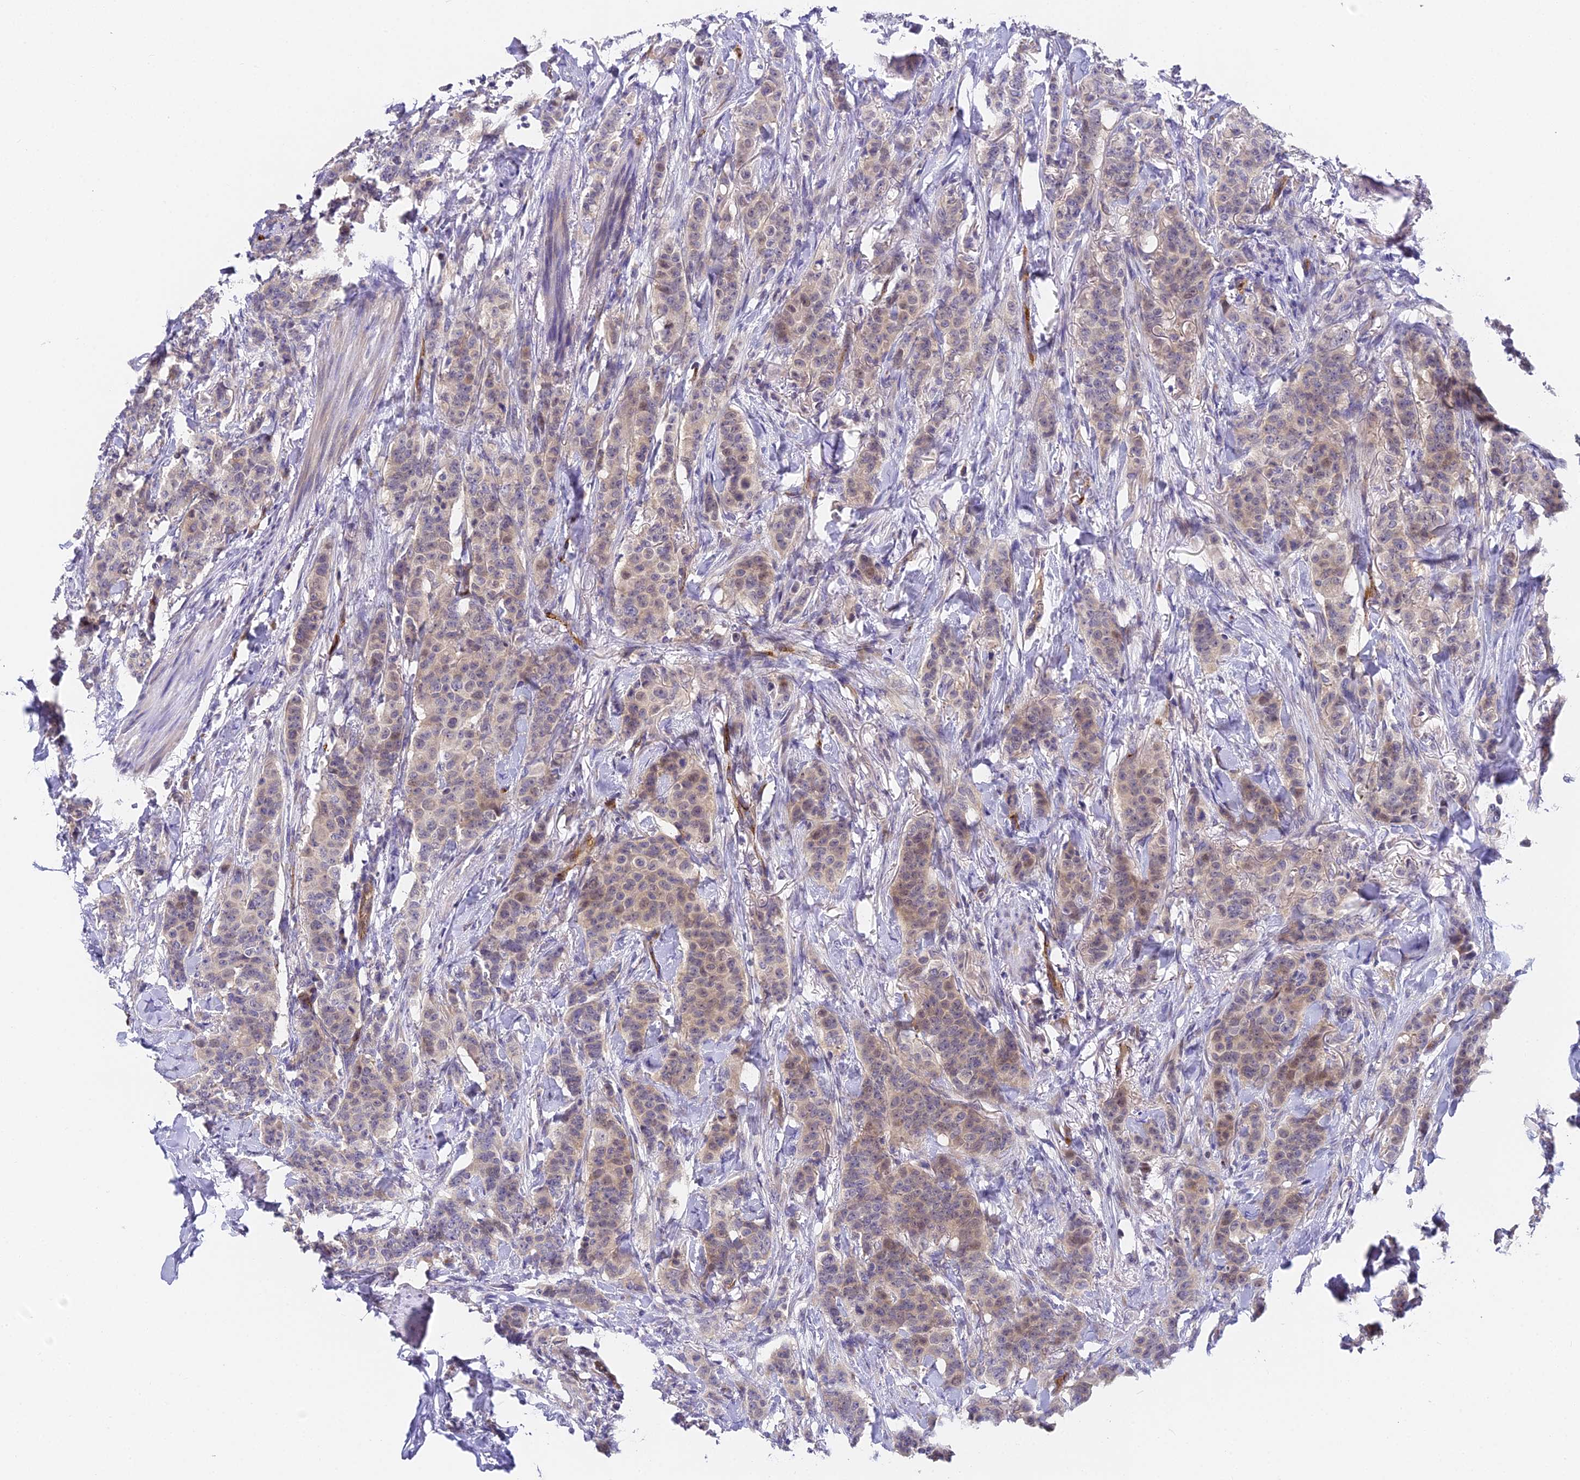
{"staining": {"intensity": "weak", "quantity": ">75%", "location": "cytoplasmic/membranous,nuclear"}, "tissue": "breast cancer", "cell_type": "Tumor cells", "image_type": "cancer", "snomed": [{"axis": "morphology", "description": "Duct carcinoma"}, {"axis": "topography", "description": "Breast"}], "caption": "DAB immunohistochemical staining of human breast cancer exhibits weak cytoplasmic/membranous and nuclear protein expression in approximately >75% of tumor cells.", "gene": "DNAAF10", "patient": {"sex": "female", "age": 40}}